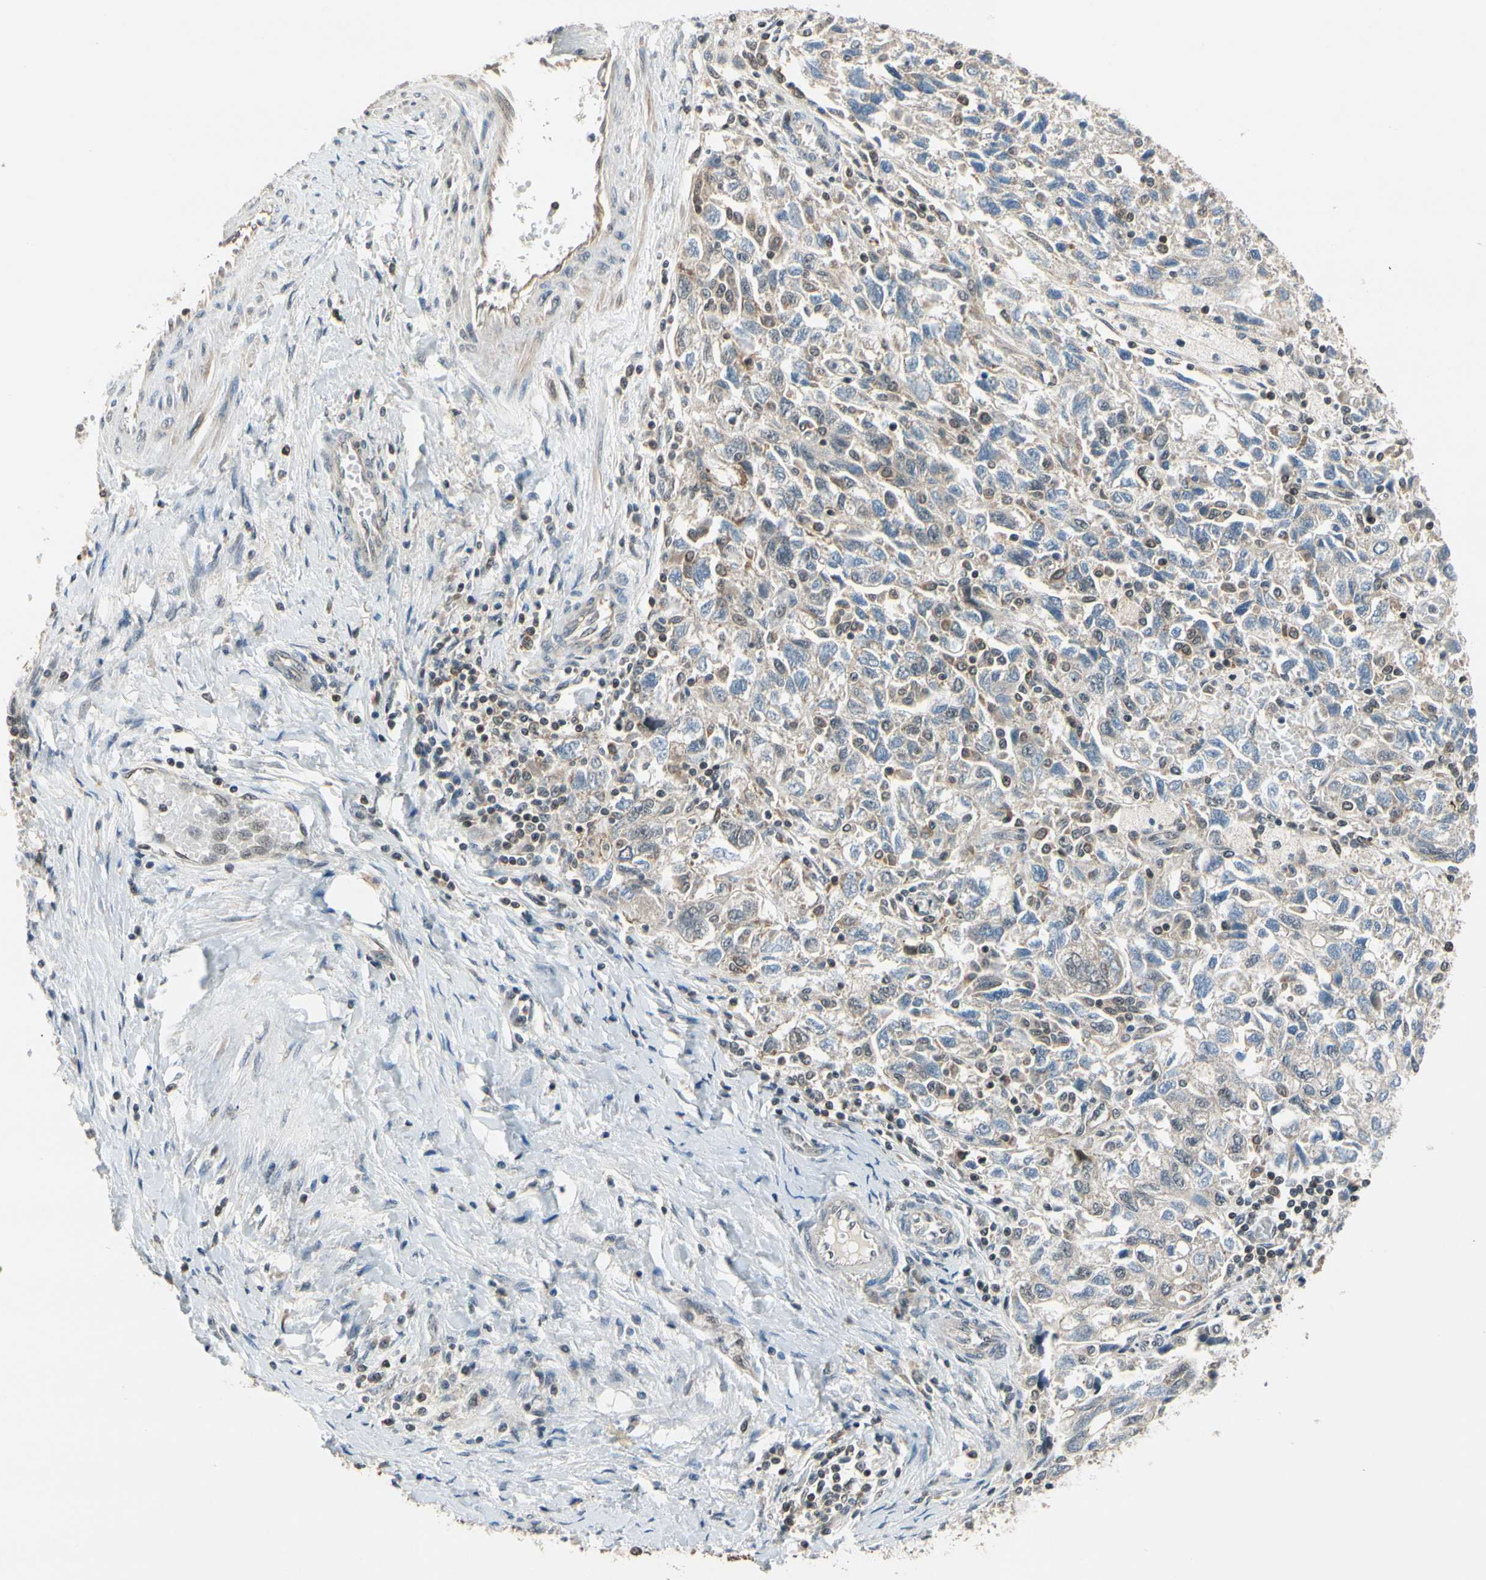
{"staining": {"intensity": "weak", "quantity": "25%-75%", "location": "cytoplasmic/membranous"}, "tissue": "ovarian cancer", "cell_type": "Tumor cells", "image_type": "cancer", "snomed": [{"axis": "morphology", "description": "Carcinoma, NOS"}, {"axis": "morphology", "description": "Cystadenocarcinoma, serous, NOS"}, {"axis": "topography", "description": "Ovary"}], "caption": "An immunohistochemistry micrograph of tumor tissue is shown. Protein staining in brown shows weak cytoplasmic/membranous positivity in serous cystadenocarcinoma (ovarian) within tumor cells.", "gene": "TAF12", "patient": {"sex": "female", "age": 69}}